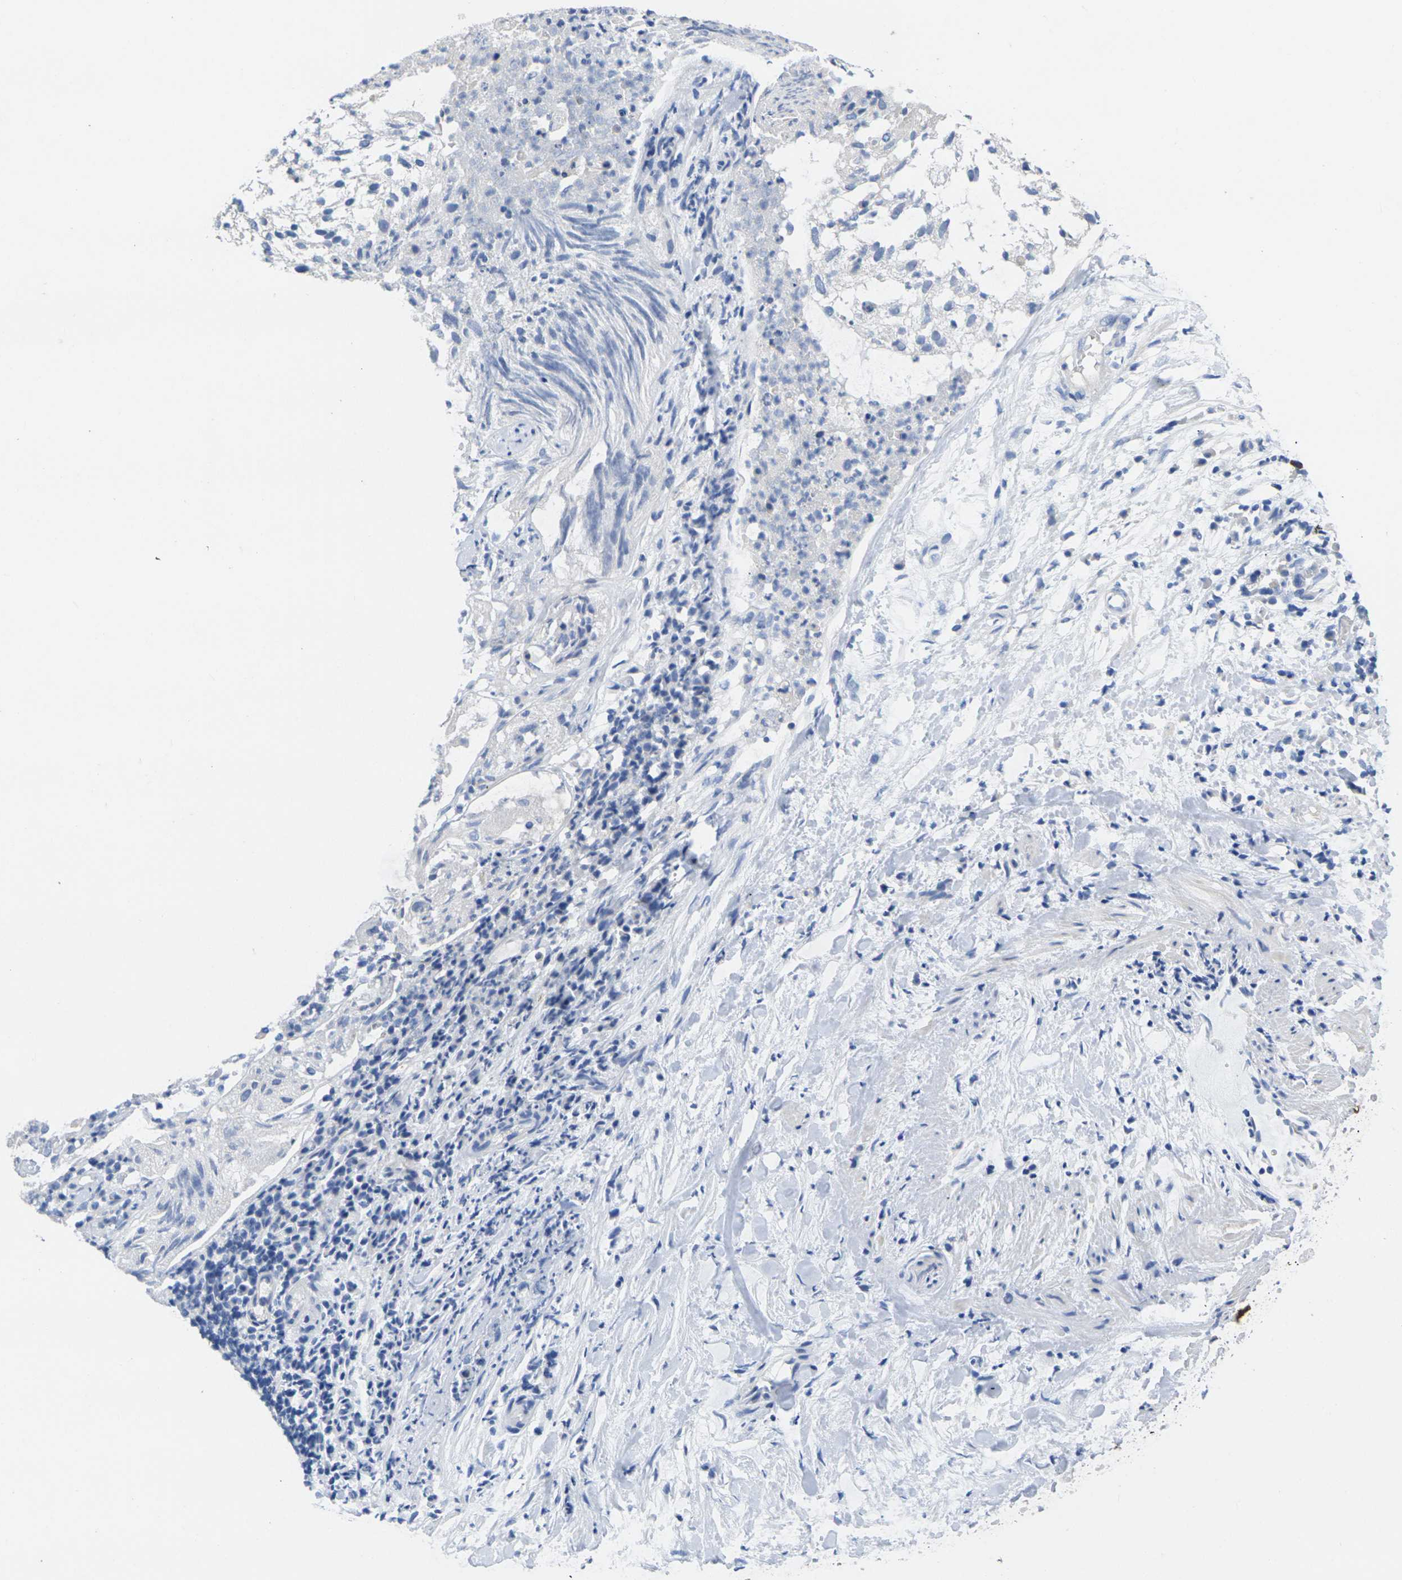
{"staining": {"intensity": "negative", "quantity": "none", "location": "none"}, "tissue": "lung cancer", "cell_type": "Tumor cells", "image_type": "cancer", "snomed": [{"axis": "morphology", "description": "Inflammation, NOS"}, {"axis": "morphology", "description": "Squamous cell carcinoma, NOS"}, {"axis": "topography", "description": "Lymph node"}, {"axis": "topography", "description": "Soft tissue"}, {"axis": "topography", "description": "Lung"}], "caption": "Tumor cells show no significant staining in squamous cell carcinoma (lung).", "gene": "TNNI3", "patient": {"sex": "male", "age": 66}}